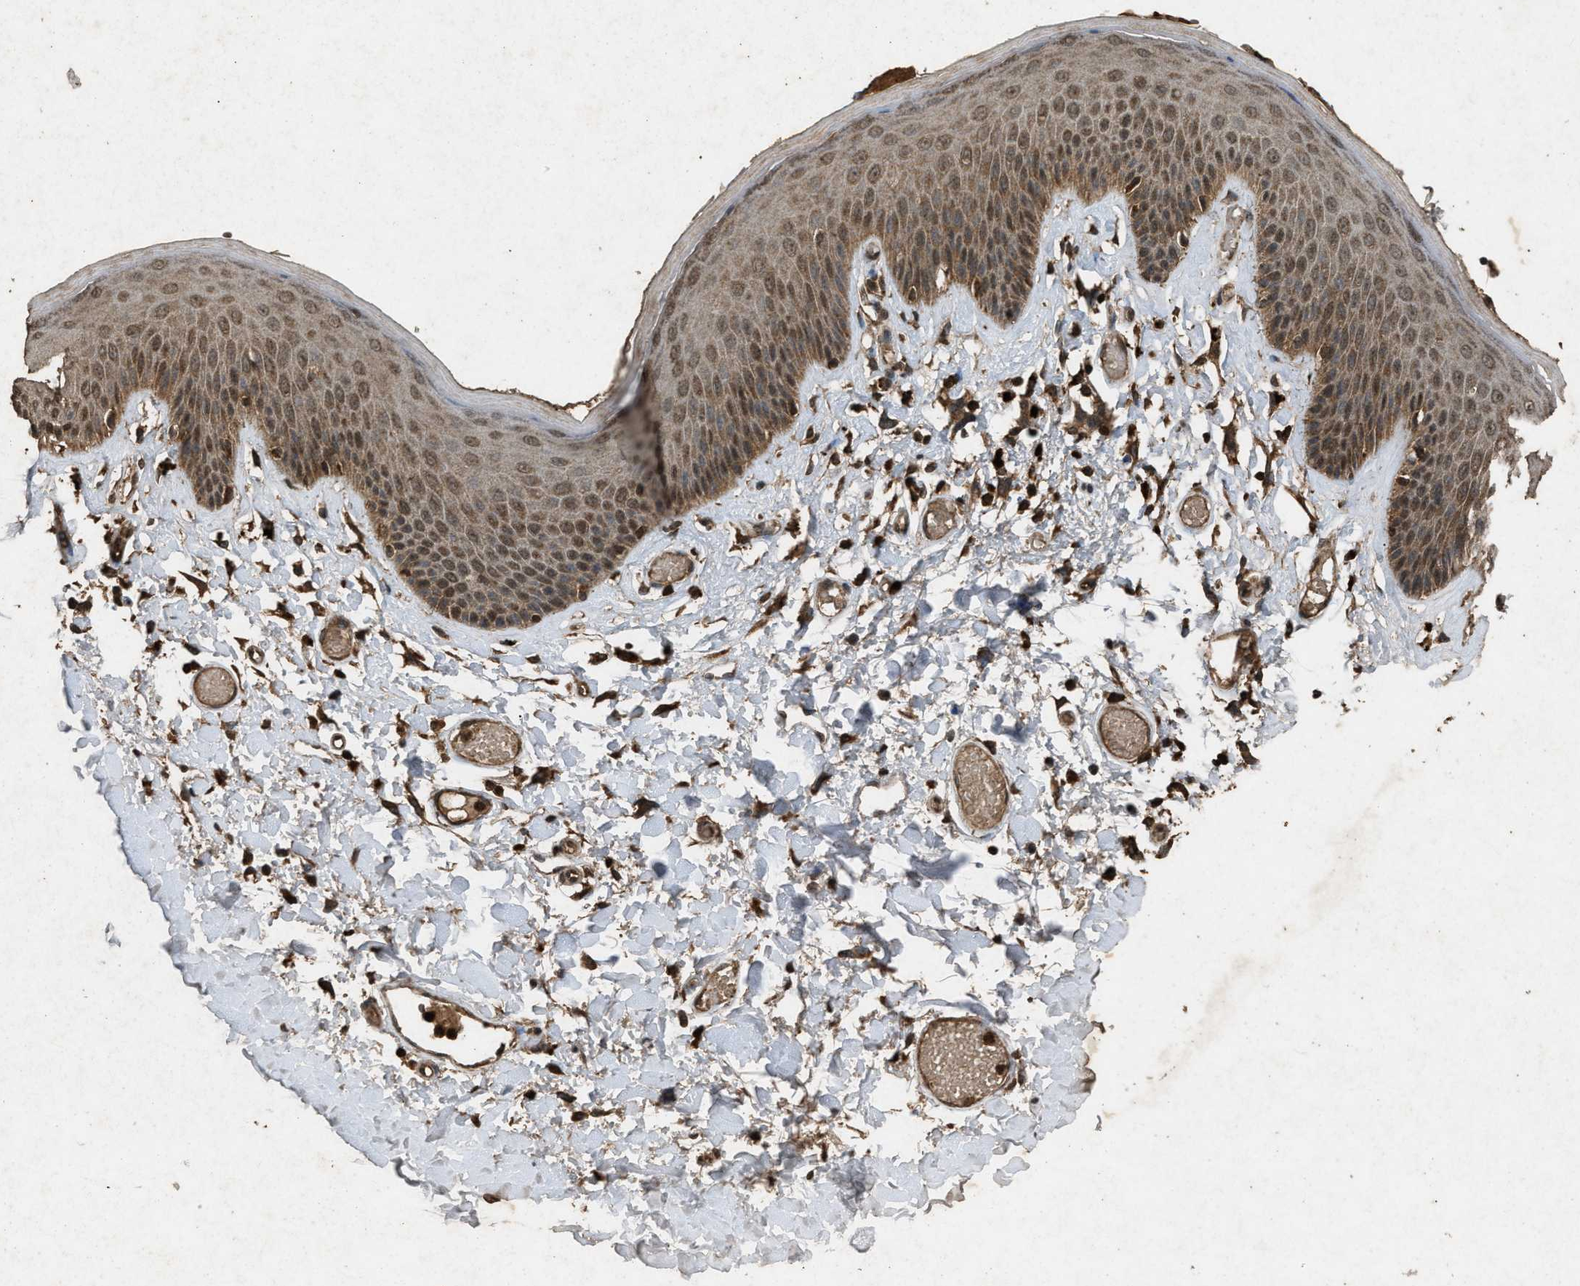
{"staining": {"intensity": "moderate", "quantity": ">75%", "location": "cytoplasmic/membranous,nuclear"}, "tissue": "skin", "cell_type": "Epidermal cells", "image_type": "normal", "snomed": [{"axis": "morphology", "description": "Normal tissue, NOS"}, {"axis": "topography", "description": "Vulva"}], "caption": "Unremarkable skin was stained to show a protein in brown. There is medium levels of moderate cytoplasmic/membranous,nuclear staining in approximately >75% of epidermal cells. (brown staining indicates protein expression, while blue staining denotes nuclei).", "gene": "OAS1", "patient": {"sex": "female", "age": 73}}